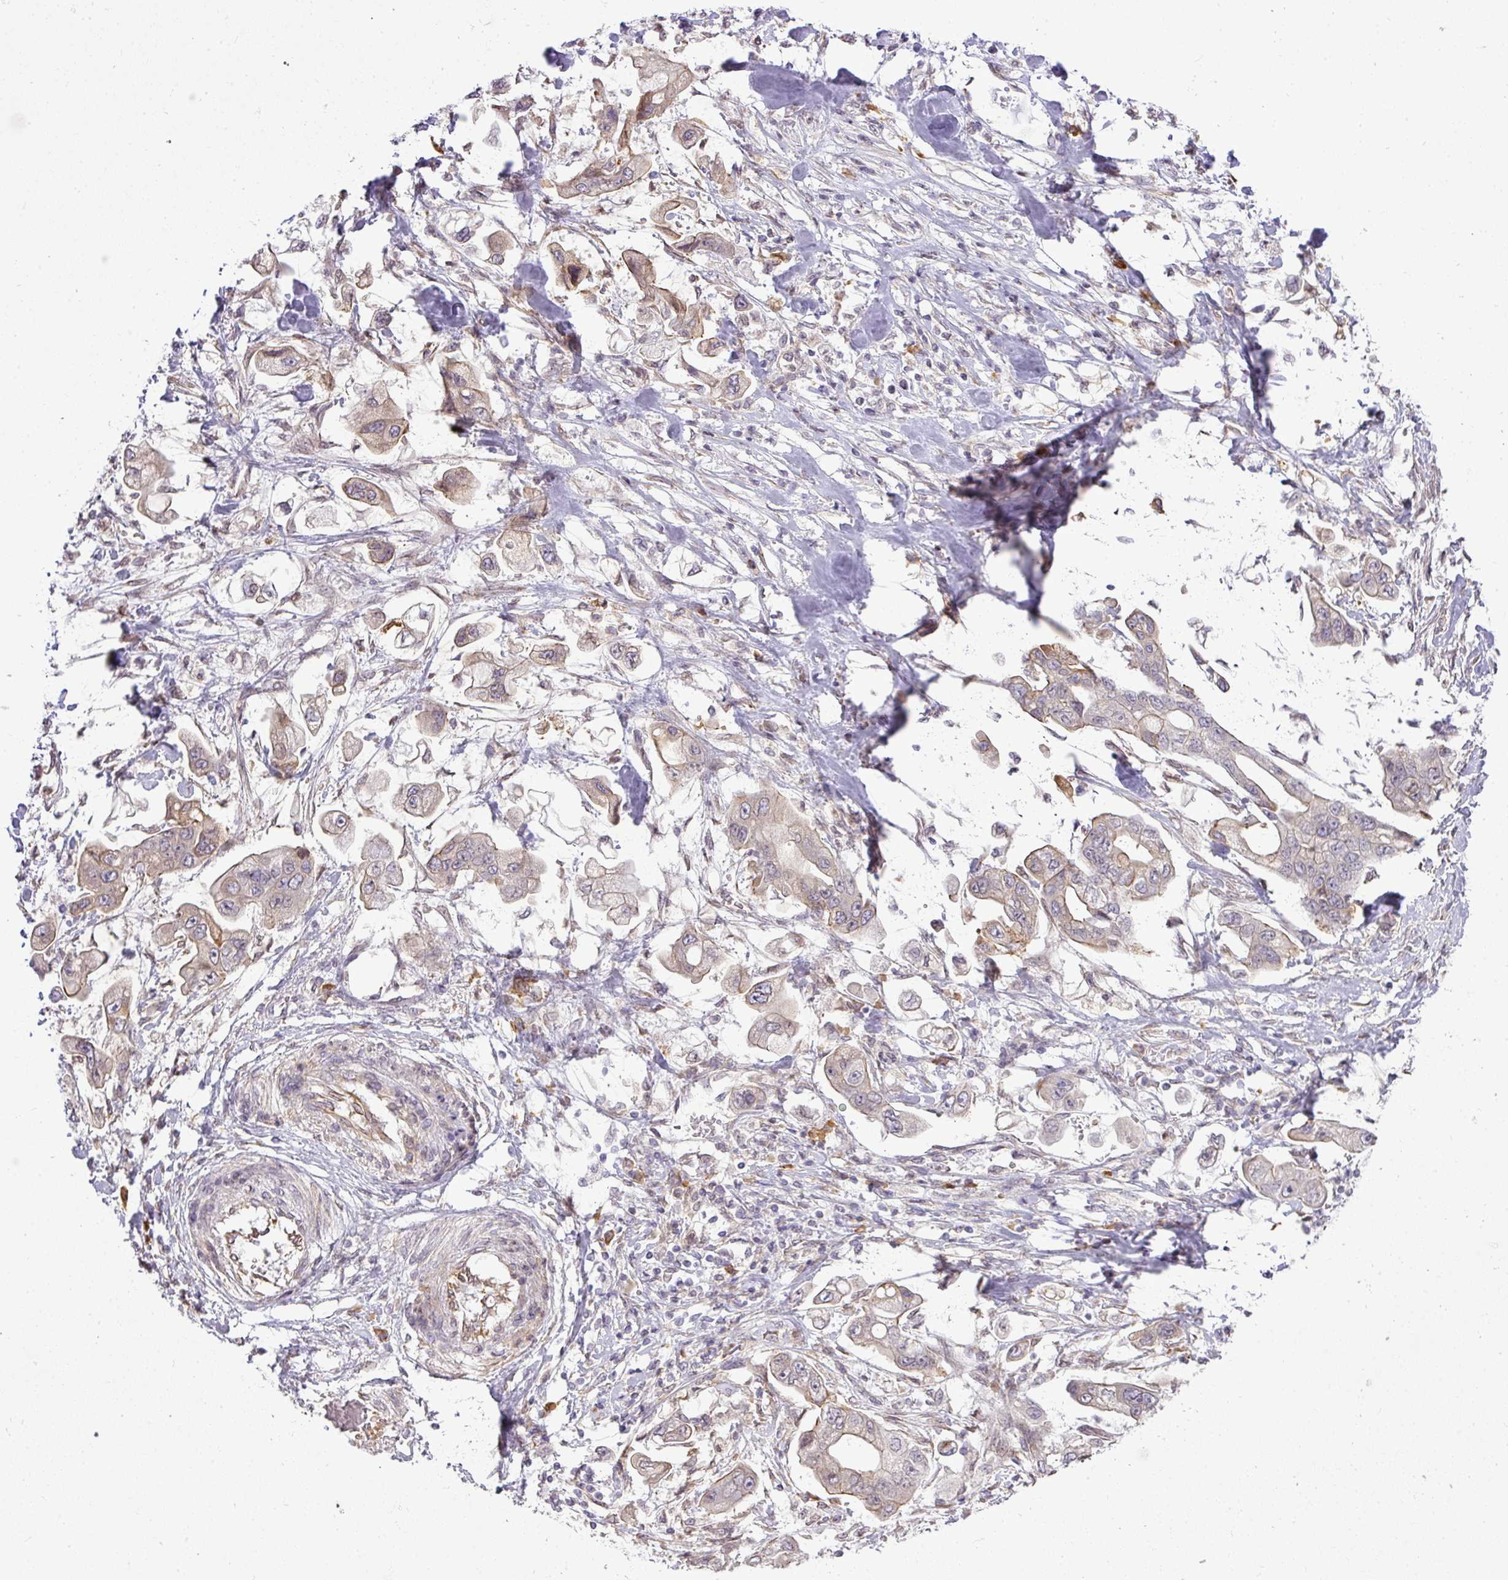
{"staining": {"intensity": "weak", "quantity": "<25%", "location": "cytoplasmic/membranous"}, "tissue": "stomach cancer", "cell_type": "Tumor cells", "image_type": "cancer", "snomed": [{"axis": "morphology", "description": "Adenocarcinoma, NOS"}, {"axis": "topography", "description": "Stomach"}], "caption": "IHC image of neoplastic tissue: stomach adenocarcinoma stained with DAB (3,3'-diaminobenzidine) demonstrates no significant protein expression in tumor cells. The staining was performed using DAB (3,3'-diaminobenzidine) to visualize the protein expression in brown, while the nuclei were stained in blue with hematoxylin (Magnification: 20x).", "gene": "COX18", "patient": {"sex": "male", "age": 62}}